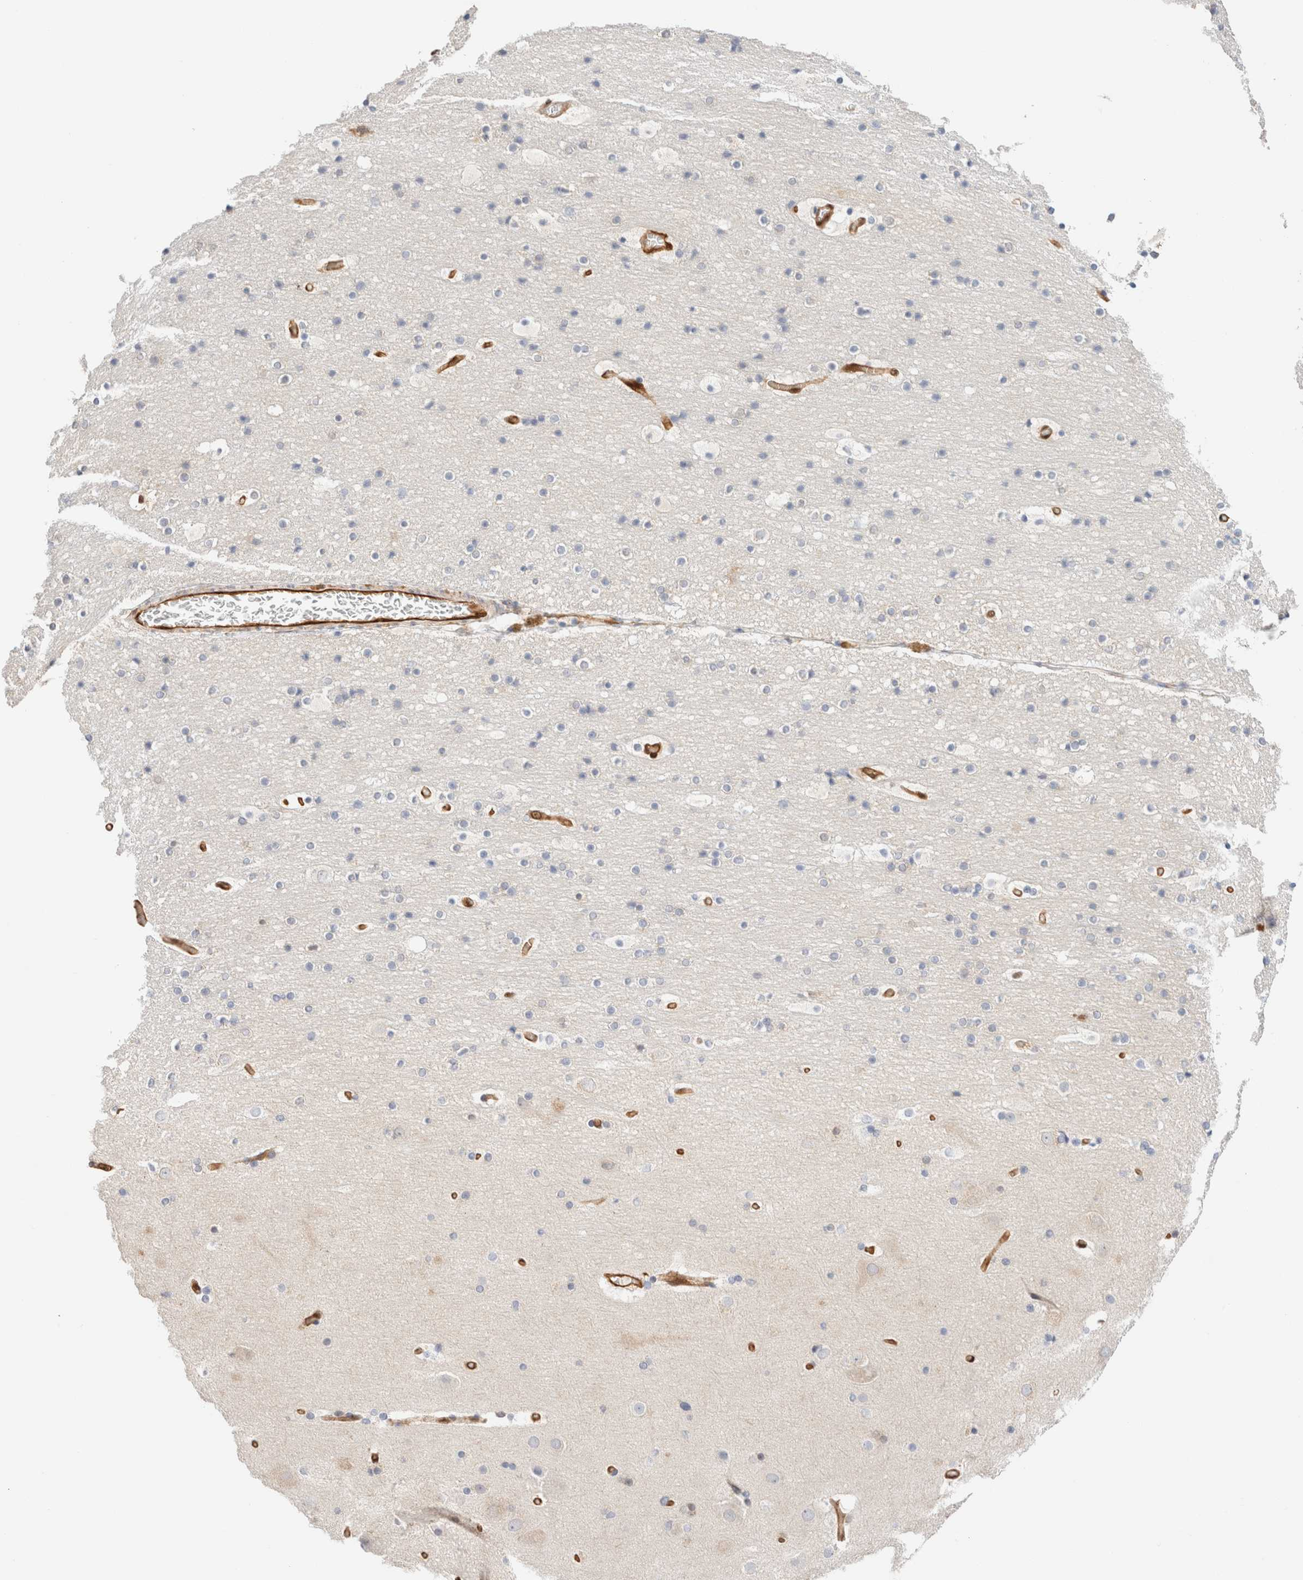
{"staining": {"intensity": "strong", "quantity": "25%-75%", "location": "cytoplasmic/membranous"}, "tissue": "cerebral cortex", "cell_type": "Endothelial cells", "image_type": "normal", "snomed": [{"axis": "morphology", "description": "Normal tissue, NOS"}, {"axis": "topography", "description": "Cerebral cortex"}], "caption": "This photomicrograph exhibits normal cerebral cortex stained with IHC to label a protein in brown. The cytoplasmic/membranous of endothelial cells show strong positivity for the protein. Nuclei are counter-stained blue.", "gene": "LMCD1", "patient": {"sex": "male", "age": 57}}